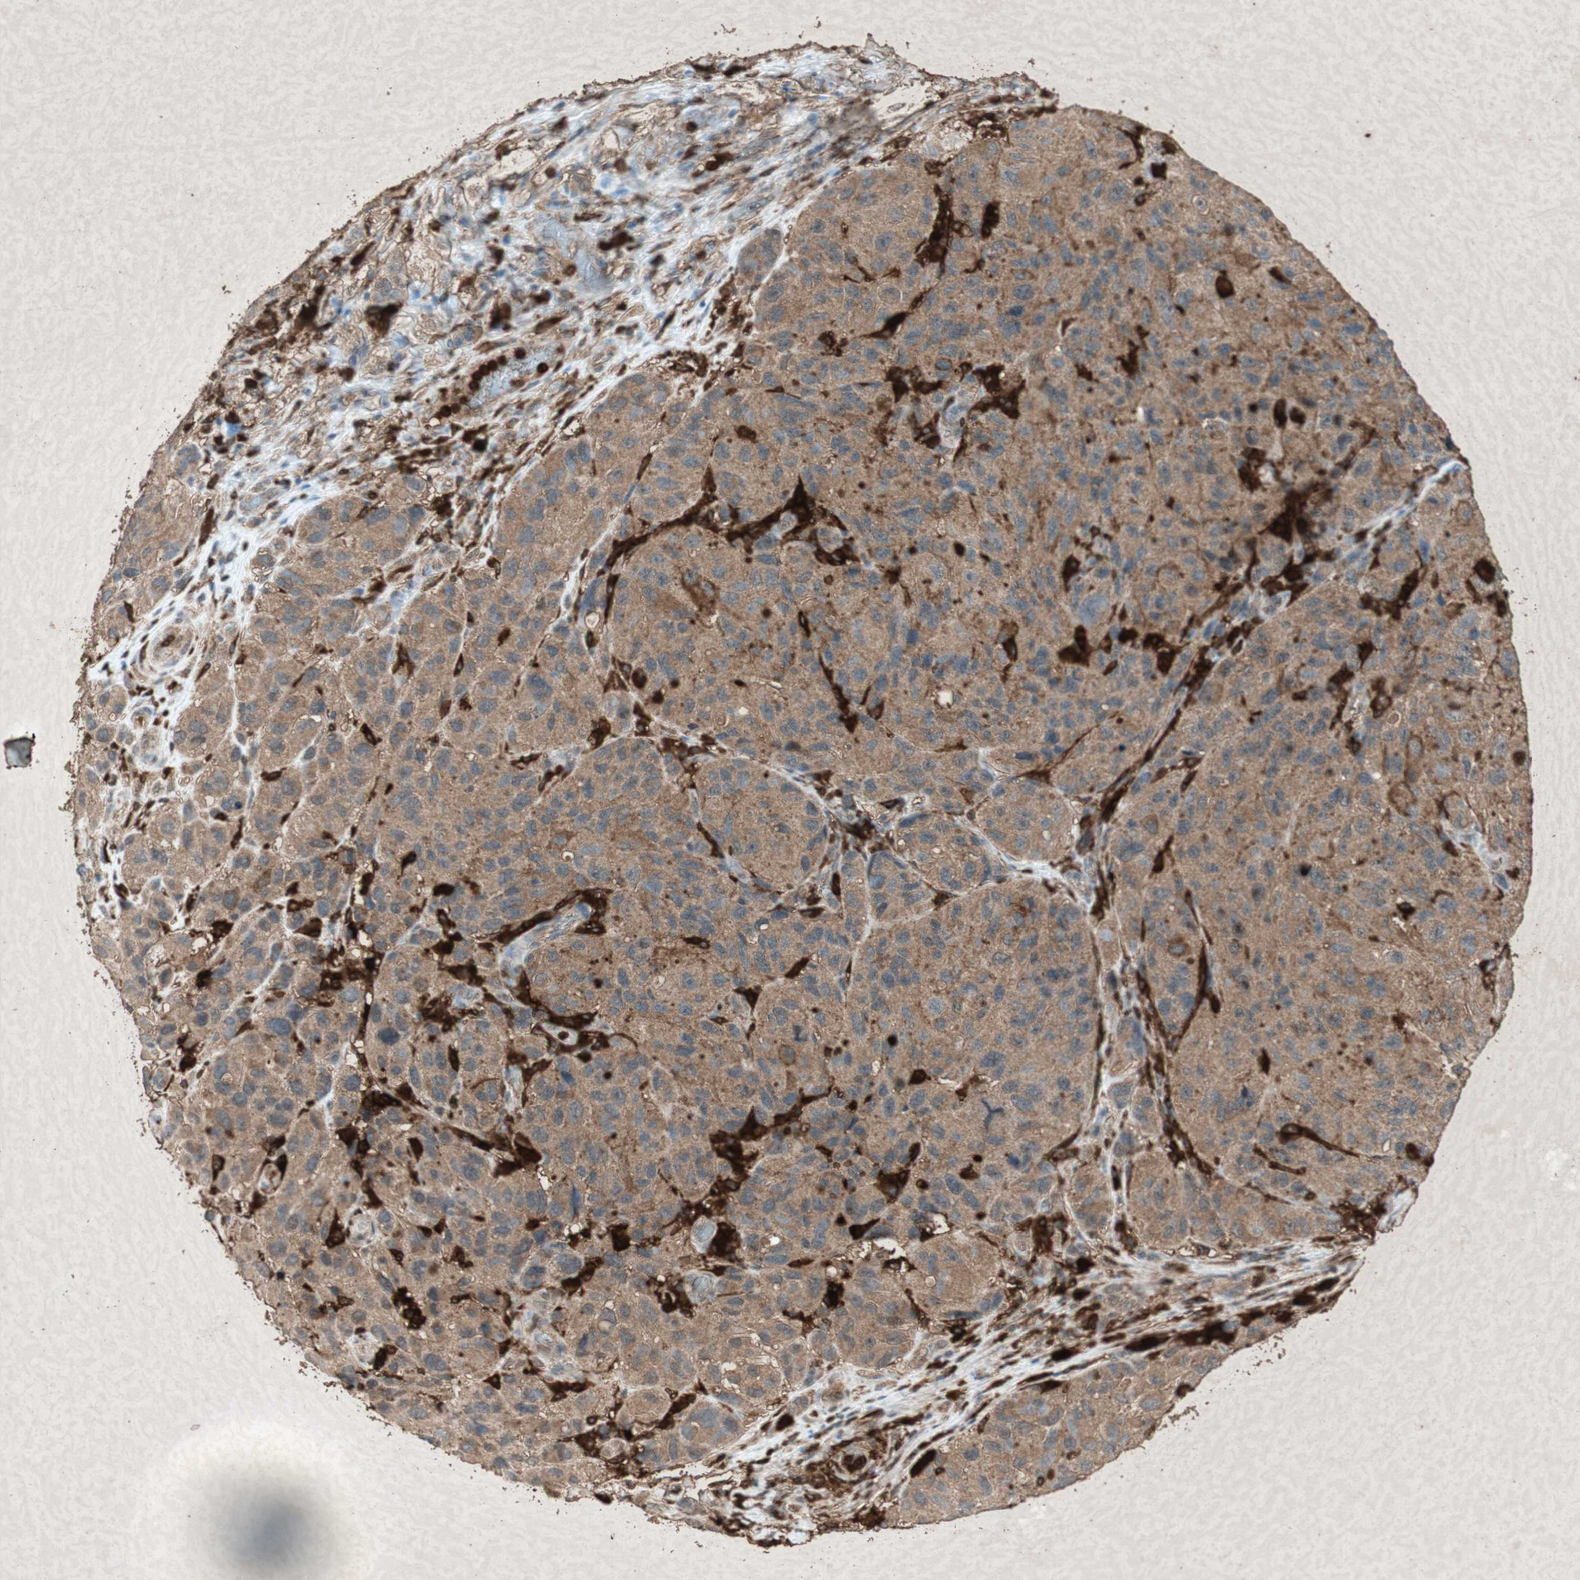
{"staining": {"intensity": "moderate", "quantity": ">75%", "location": "cytoplasmic/membranous"}, "tissue": "melanoma", "cell_type": "Tumor cells", "image_type": "cancer", "snomed": [{"axis": "morphology", "description": "Malignant melanoma, NOS"}, {"axis": "topography", "description": "Skin"}], "caption": "About >75% of tumor cells in melanoma show moderate cytoplasmic/membranous protein expression as visualized by brown immunohistochemical staining.", "gene": "TYROBP", "patient": {"sex": "female", "age": 73}}